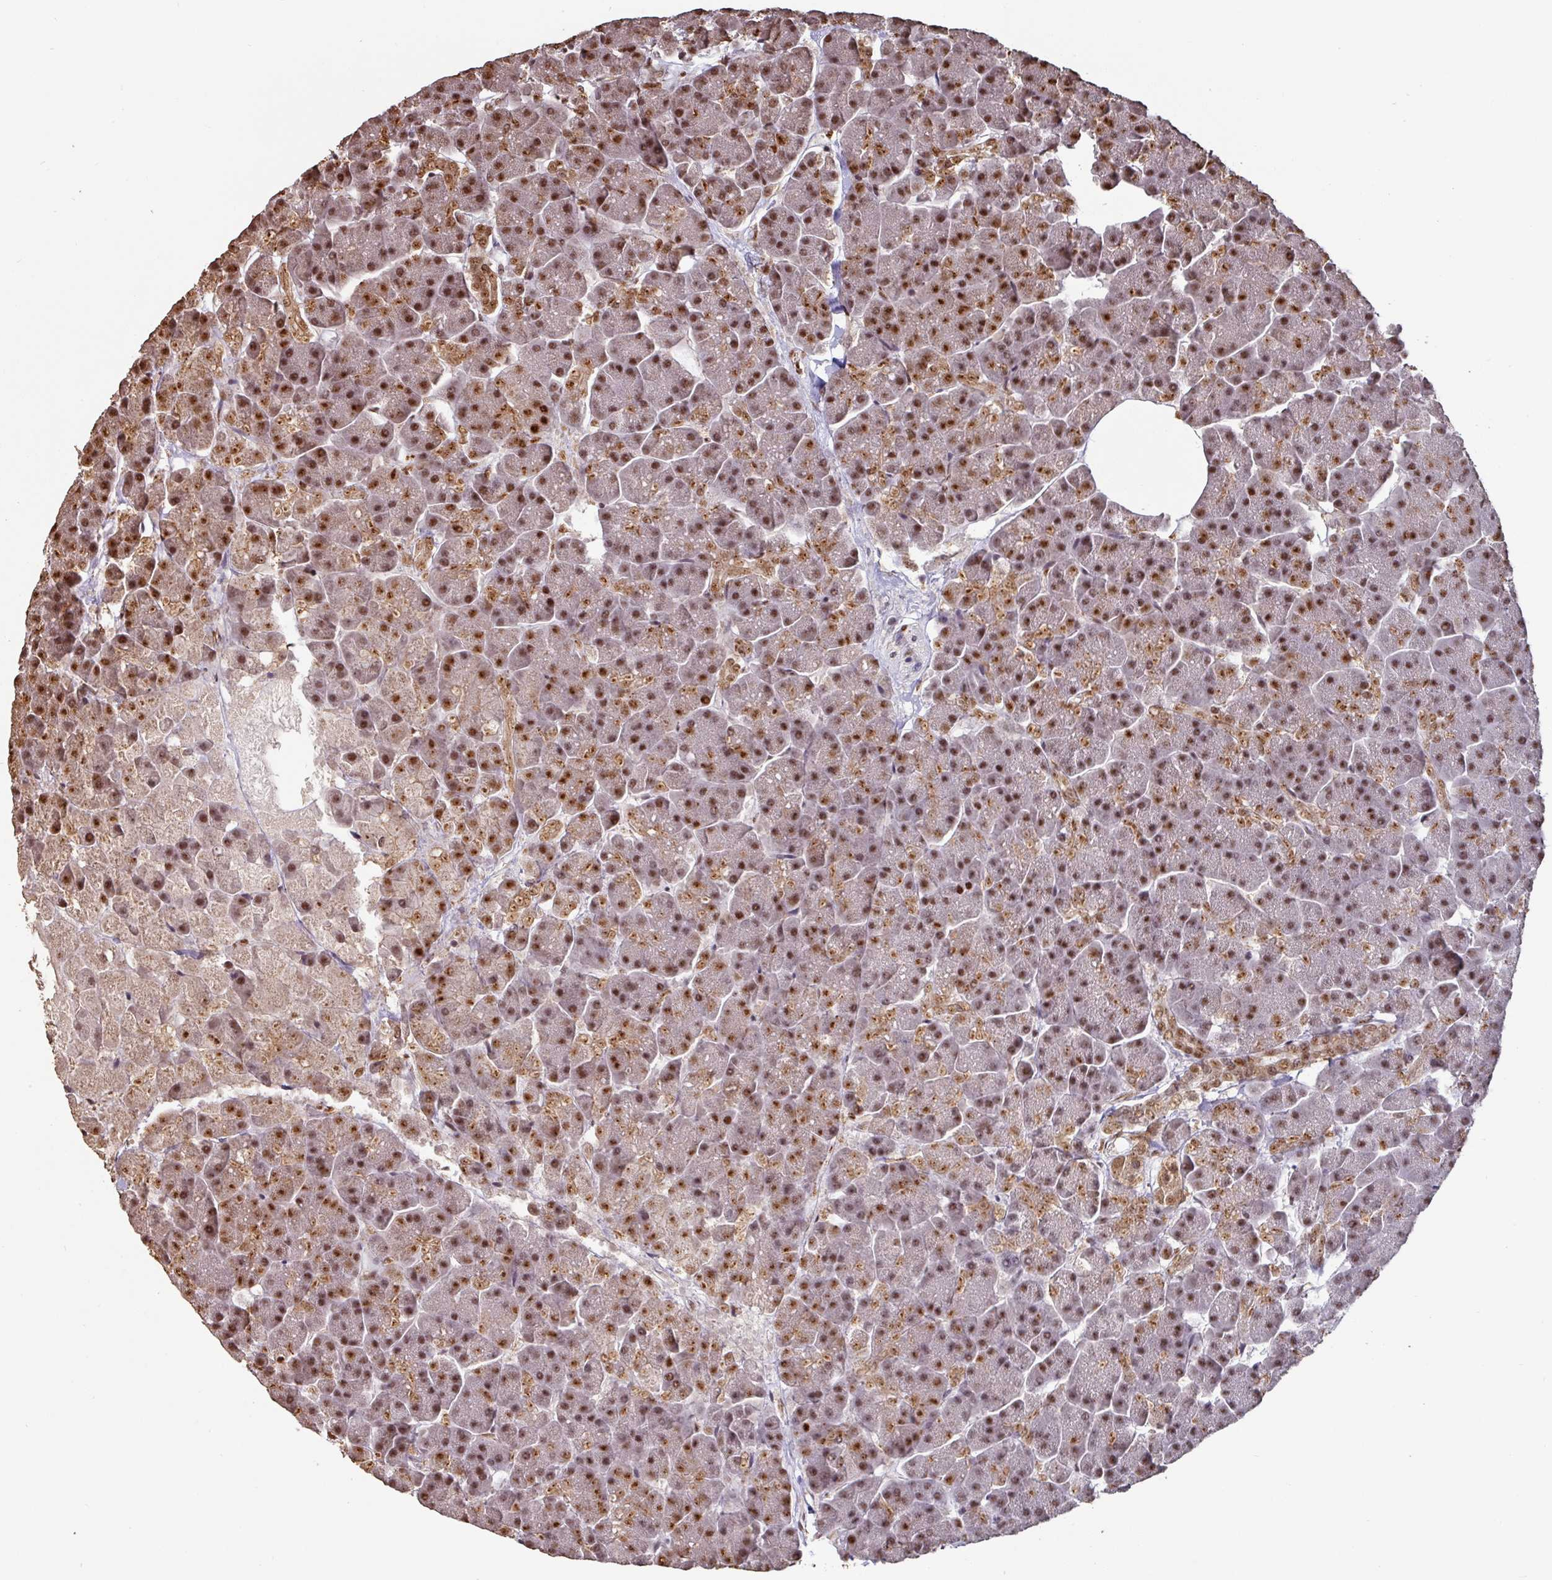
{"staining": {"intensity": "strong", "quantity": ">75%", "location": "cytoplasmic/membranous,nuclear"}, "tissue": "pancreas", "cell_type": "Exocrine glandular cells", "image_type": "normal", "snomed": [{"axis": "morphology", "description": "Normal tissue, NOS"}, {"axis": "topography", "description": "Pancreas"}, {"axis": "topography", "description": "Peripheral nerve tissue"}], "caption": "Pancreas stained for a protein exhibits strong cytoplasmic/membranous,nuclear positivity in exocrine glandular cells. The staining was performed using DAB (3,3'-diaminobenzidine) to visualize the protein expression in brown, while the nuclei were stained in blue with hematoxylin (Magnification: 20x).", "gene": "POLD1", "patient": {"sex": "male", "age": 54}}